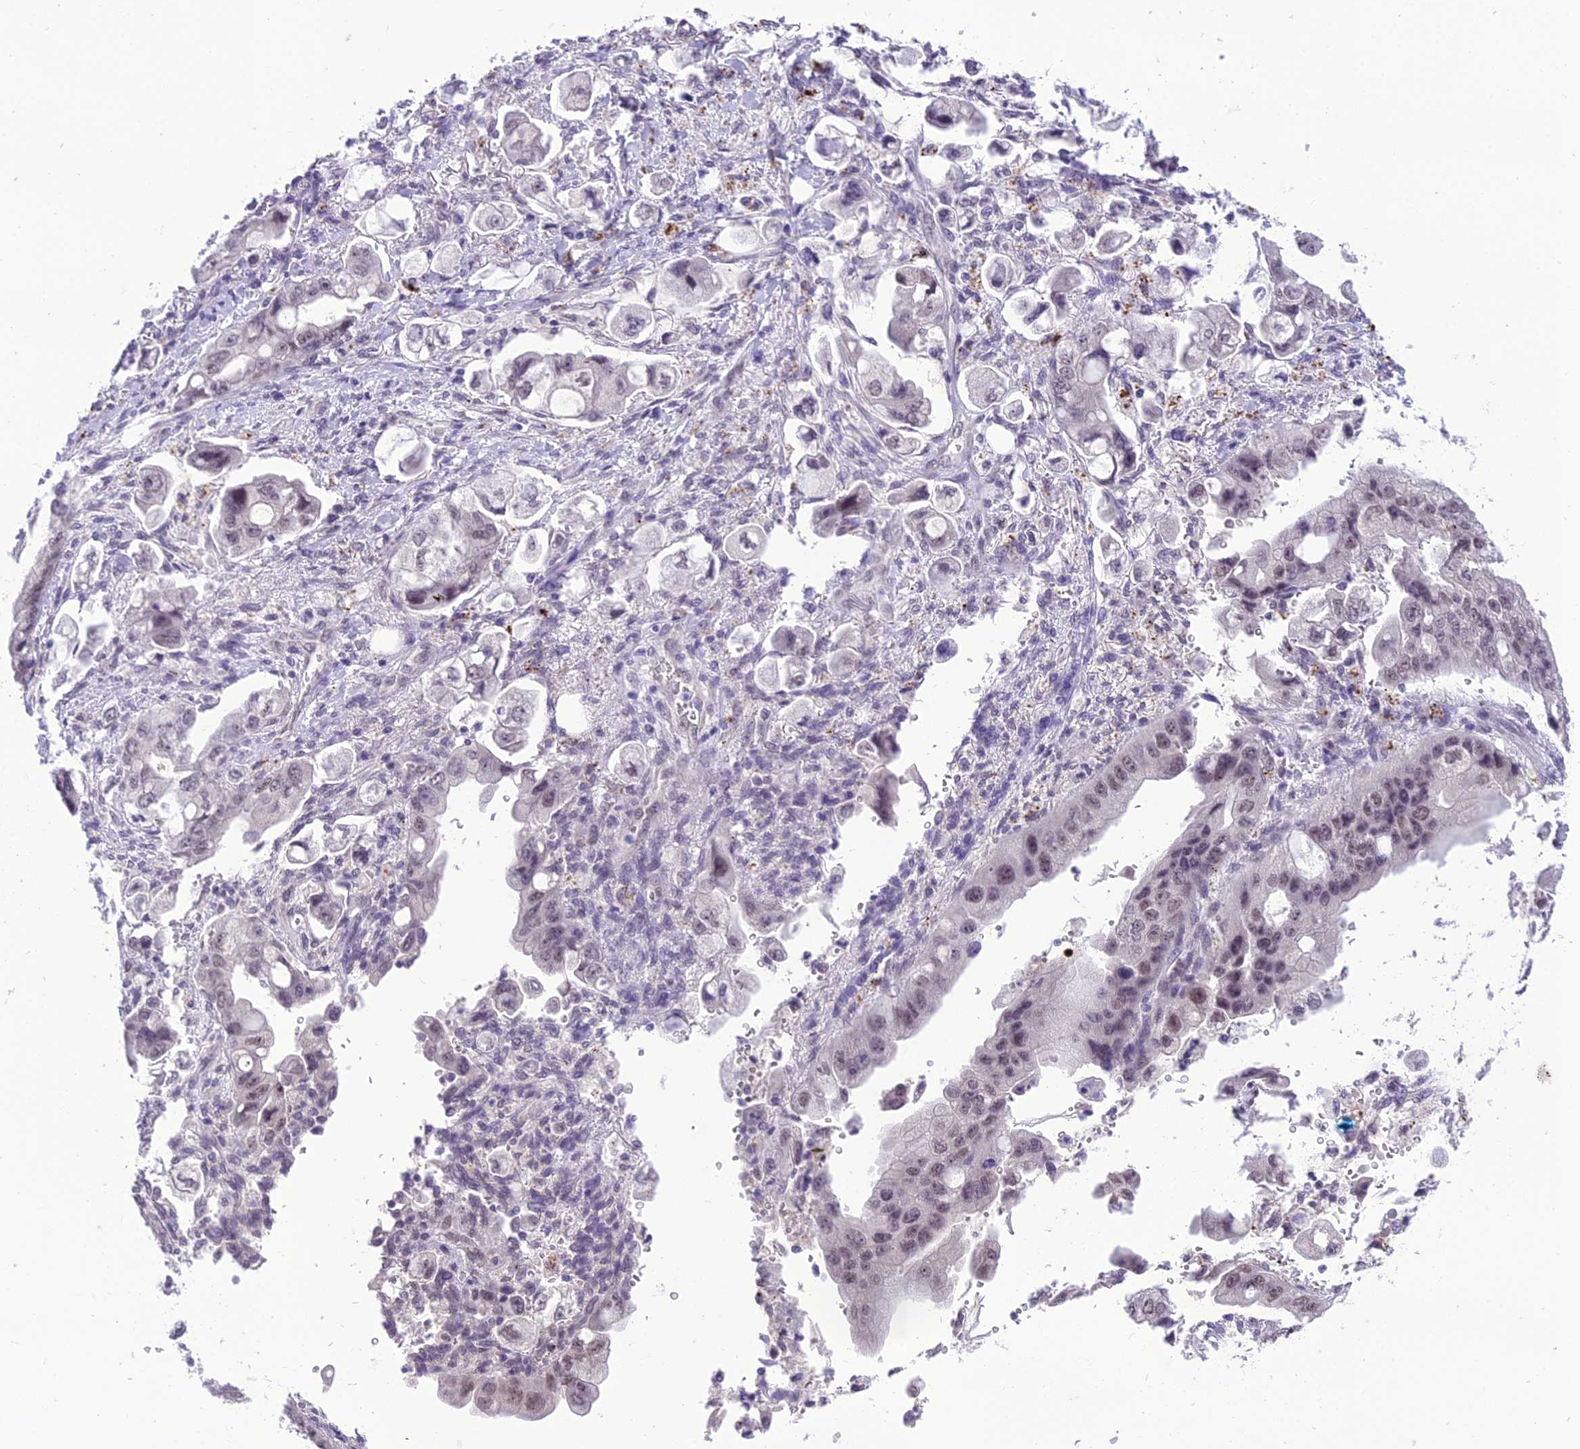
{"staining": {"intensity": "weak", "quantity": "25%-75%", "location": "nuclear"}, "tissue": "stomach cancer", "cell_type": "Tumor cells", "image_type": "cancer", "snomed": [{"axis": "morphology", "description": "Adenocarcinoma, NOS"}, {"axis": "topography", "description": "Stomach"}], "caption": "Tumor cells reveal weak nuclear positivity in approximately 25%-75% of cells in adenocarcinoma (stomach). The staining was performed using DAB (3,3'-diaminobenzidine) to visualize the protein expression in brown, while the nuclei were stained in blue with hematoxylin (Magnification: 20x).", "gene": "SH3RF3", "patient": {"sex": "male", "age": 62}}